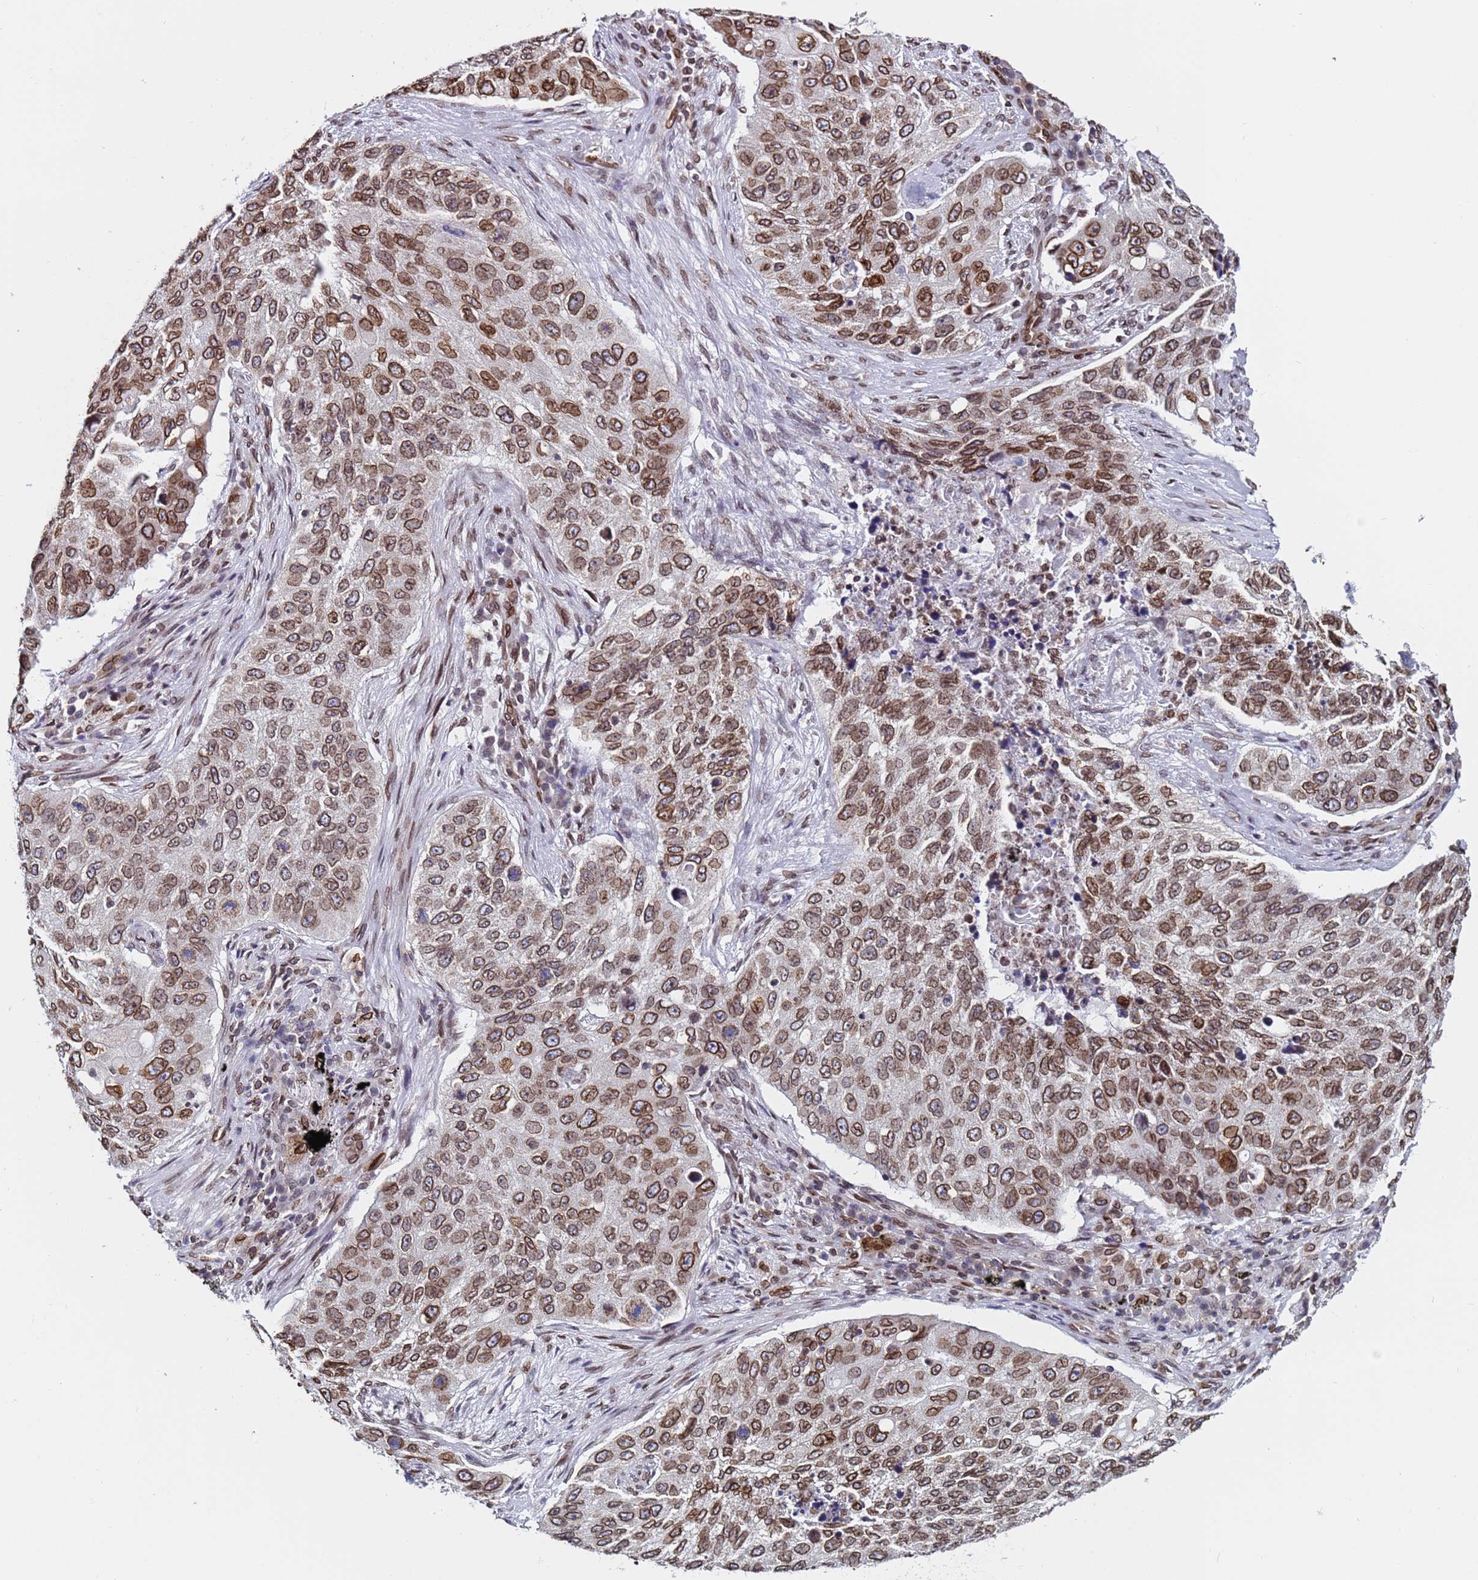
{"staining": {"intensity": "moderate", "quantity": ">75%", "location": "cytoplasmic/membranous,nuclear"}, "tissue": "lung cancer", "cell_type": "Tumor cells", "image_type": "cancer", "snomed": [{"axis": "morphology", "description": "Squamous cell carcinoma, NOS"}, {"axis": "topography", "description": "Lung"}], "caption": "DAB (3,3'-diaminobenzidine) immunohistochemical staining of lung squamous cell carcinoma demonstrates moderate cytoplasmic/membranous and nuclear protein positivity in approximately >75% of tumor cells.", "gene": "TOR1AIP1", "patient": {"sex": "female", "age": 63}}